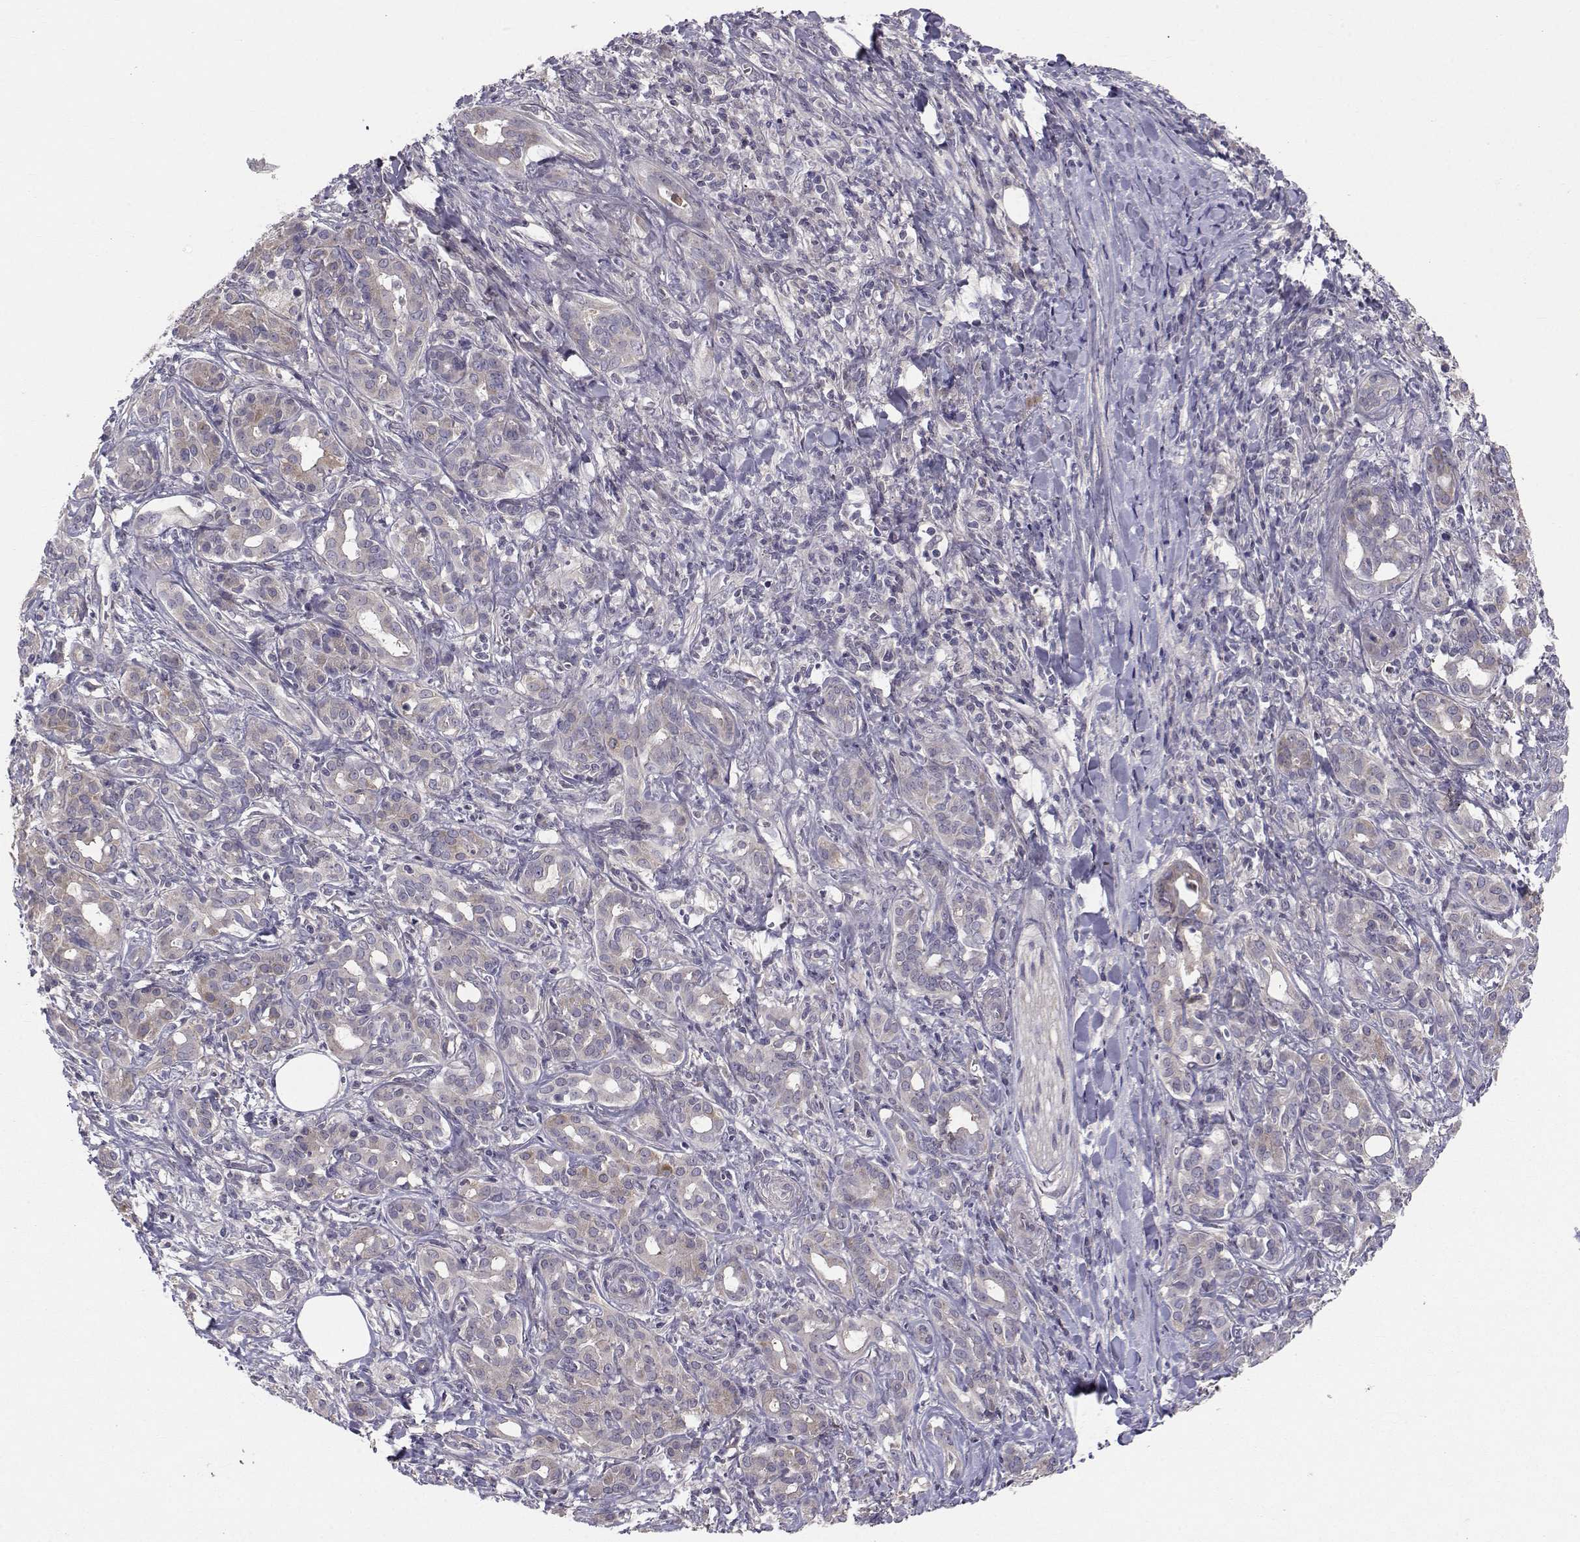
{"staining": {"intensity": "moderate", "quantity": "<25%", "location": "cytoplasmic/membranous"}, "tissue": "pancreatic cancer", "cell_type": "Tumor cells", "image_type": "cancer", "snomed": [{"axis": "morphology", "description": "Adenocarcinoma, NOS"}, {"axis": "topography", "description": "Pancreas"}], "caption": "The immunohistochemical stain highlights moderate cytoplasmic/membranous staining in tumor cells of pancreatic adenocarcinoma tissue.", "gene": "PEX5L", "patient": {"sex": "male", "age": 61}}